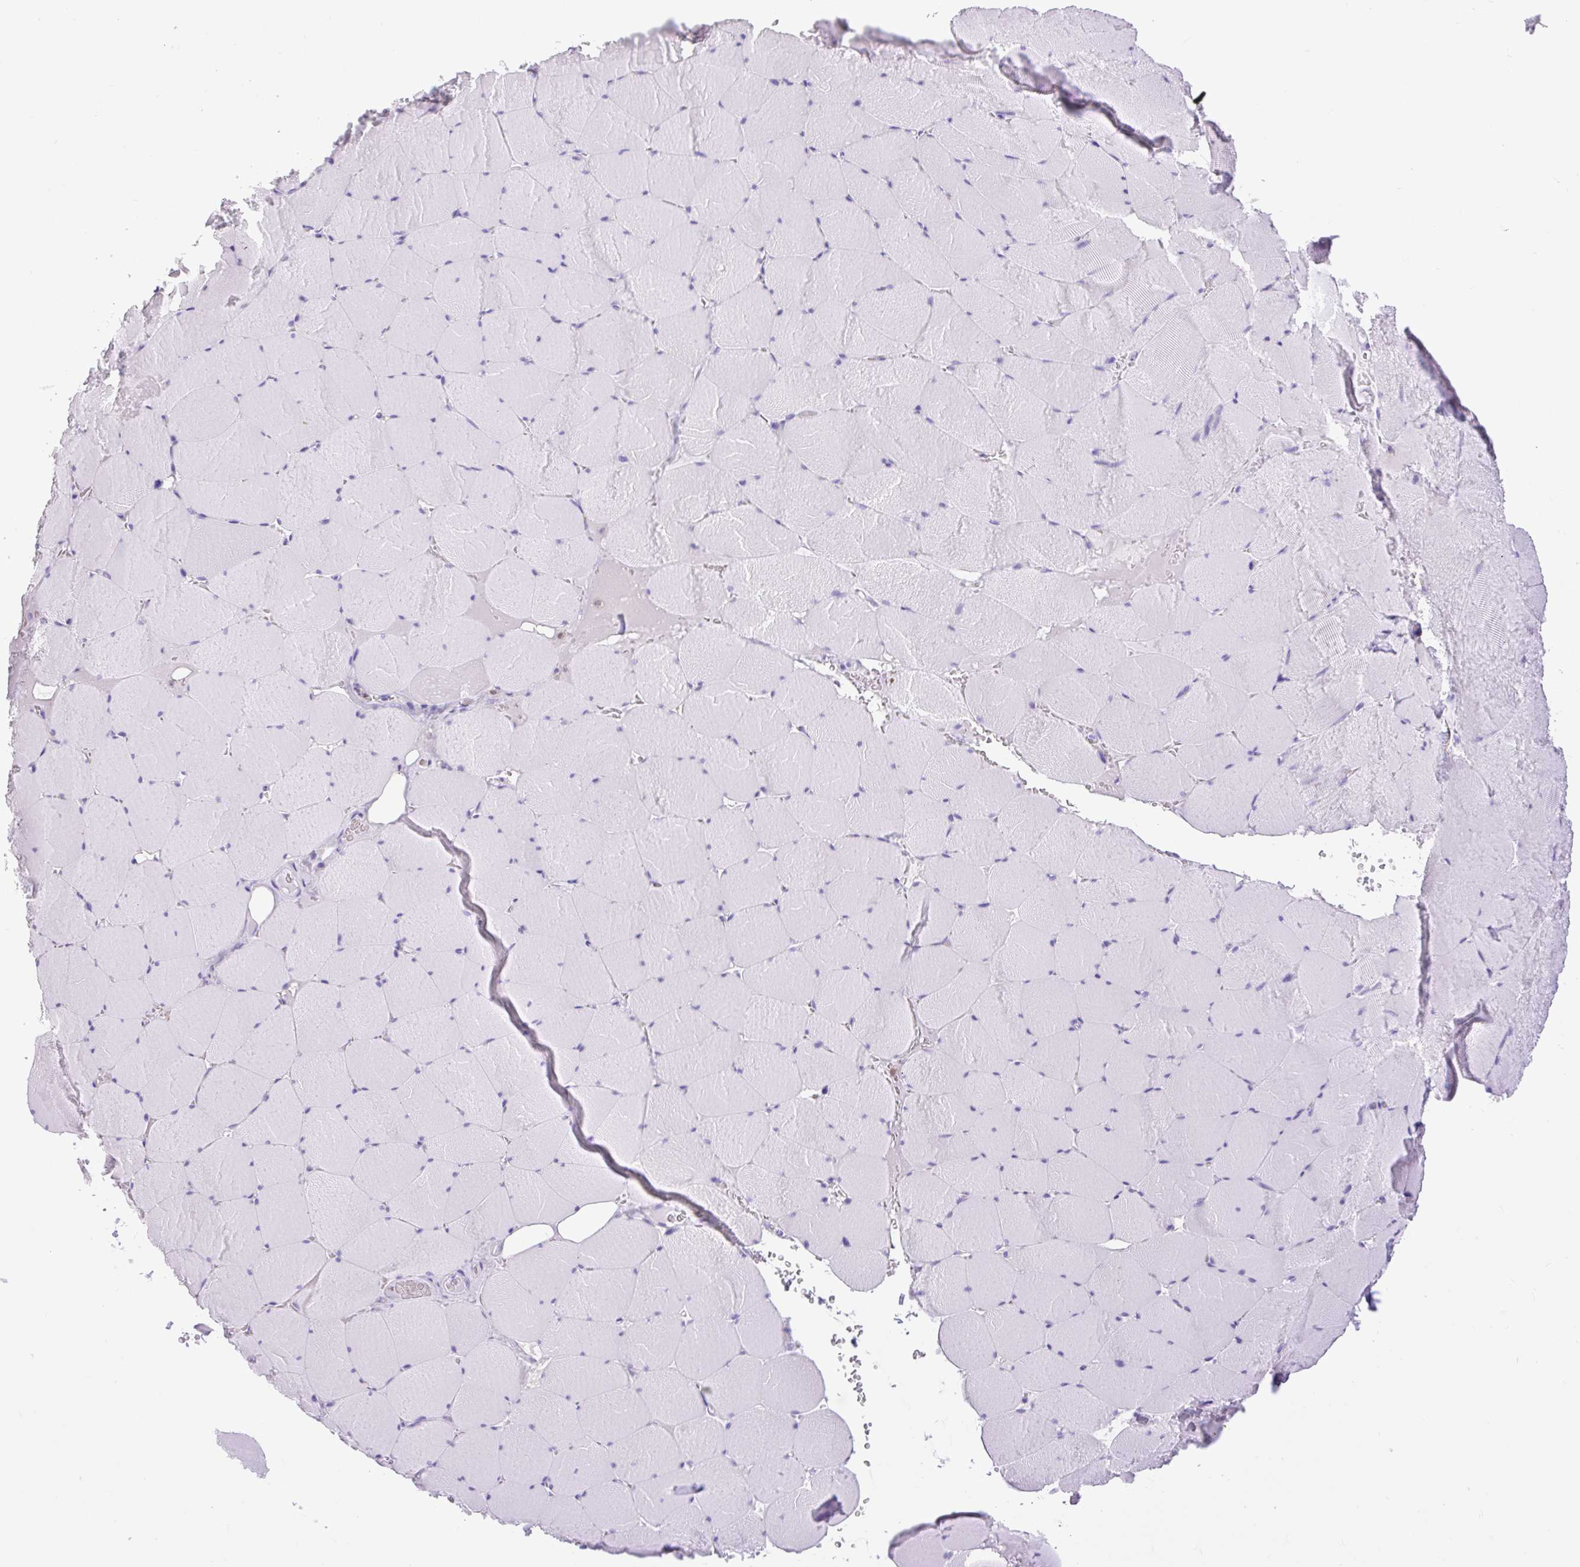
{"staining": {"intensity": "negative", "quantity": "none", "location": "none"}, "tissue": "skeletal muscle", "cell_type": "Myocytes", "image_type": "normal", "snomed": [{"axis": "morphology", "description": "Normal tissue, NOS"}, {"axis": "topography", "description": "Skeletal muscle"}, {"axis": "topography", "description": "Head-Neck"}], "caption": "The immunohistochemistry (IHC) micrograph has no significant staining in myocytes of skeletal muscle.", "gene": "SLC25A40", "patient": {"sex": "male", "age": 66}}